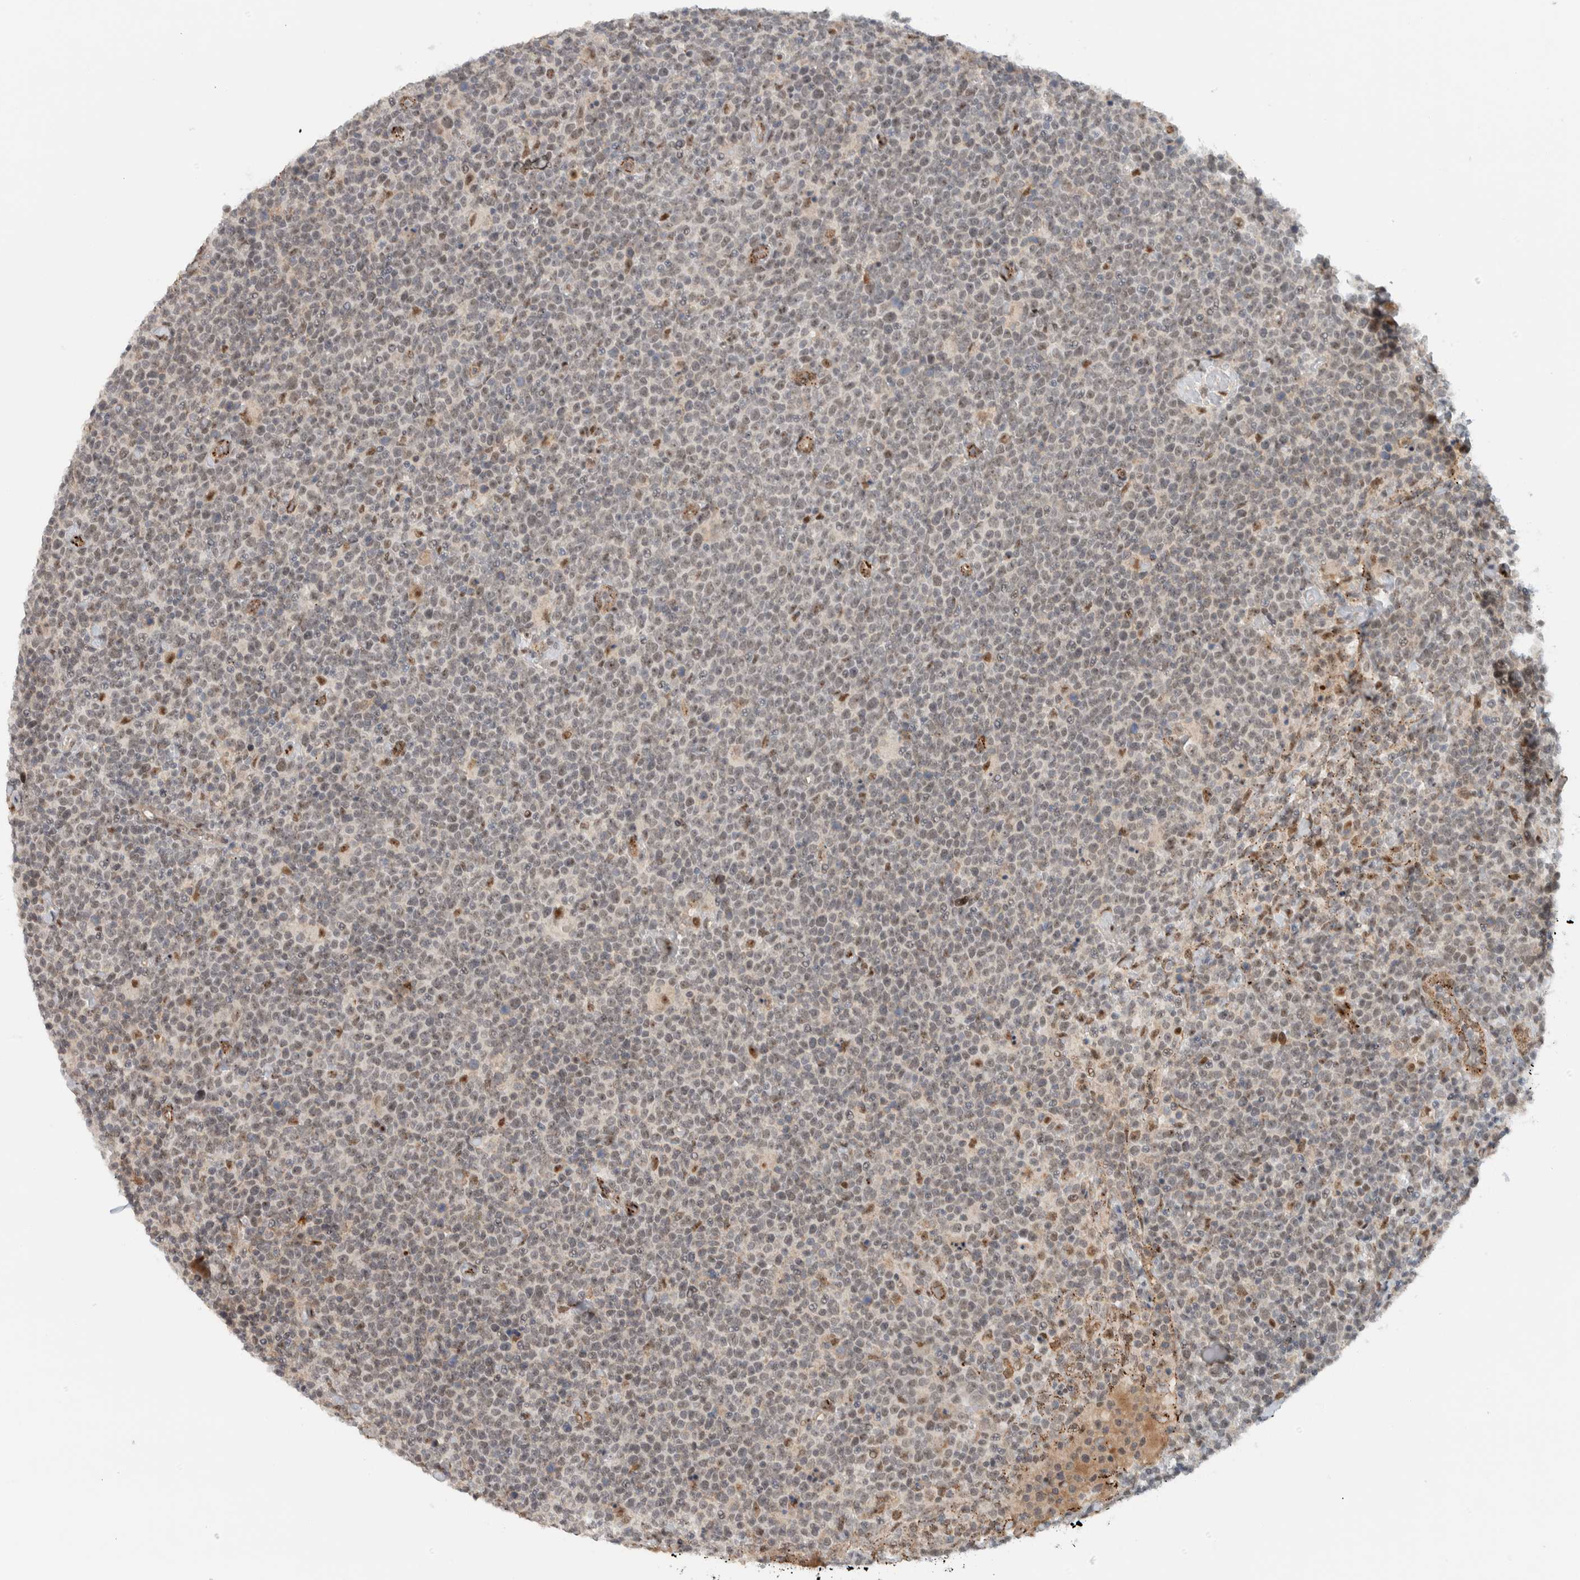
{"staining": {"intensity": "weak", "quantity": "<25%", "location": "nuclear"}, "tissue": "lymphoma", "cell_type": "Tumor cells", "image_type": "cancer", "snomed": [{"axis": "morphology", "description": "Malignant lymphoma, non-Hodgkin's type, High grade"}, {"axis": "topography", "description": "Lymph node"}], "caption": "The histopathology image demonstrates no staining of tumor cells in lymphoma.", "gene": "ZFP91", "patient": {"sex": "male", "age": 61}}